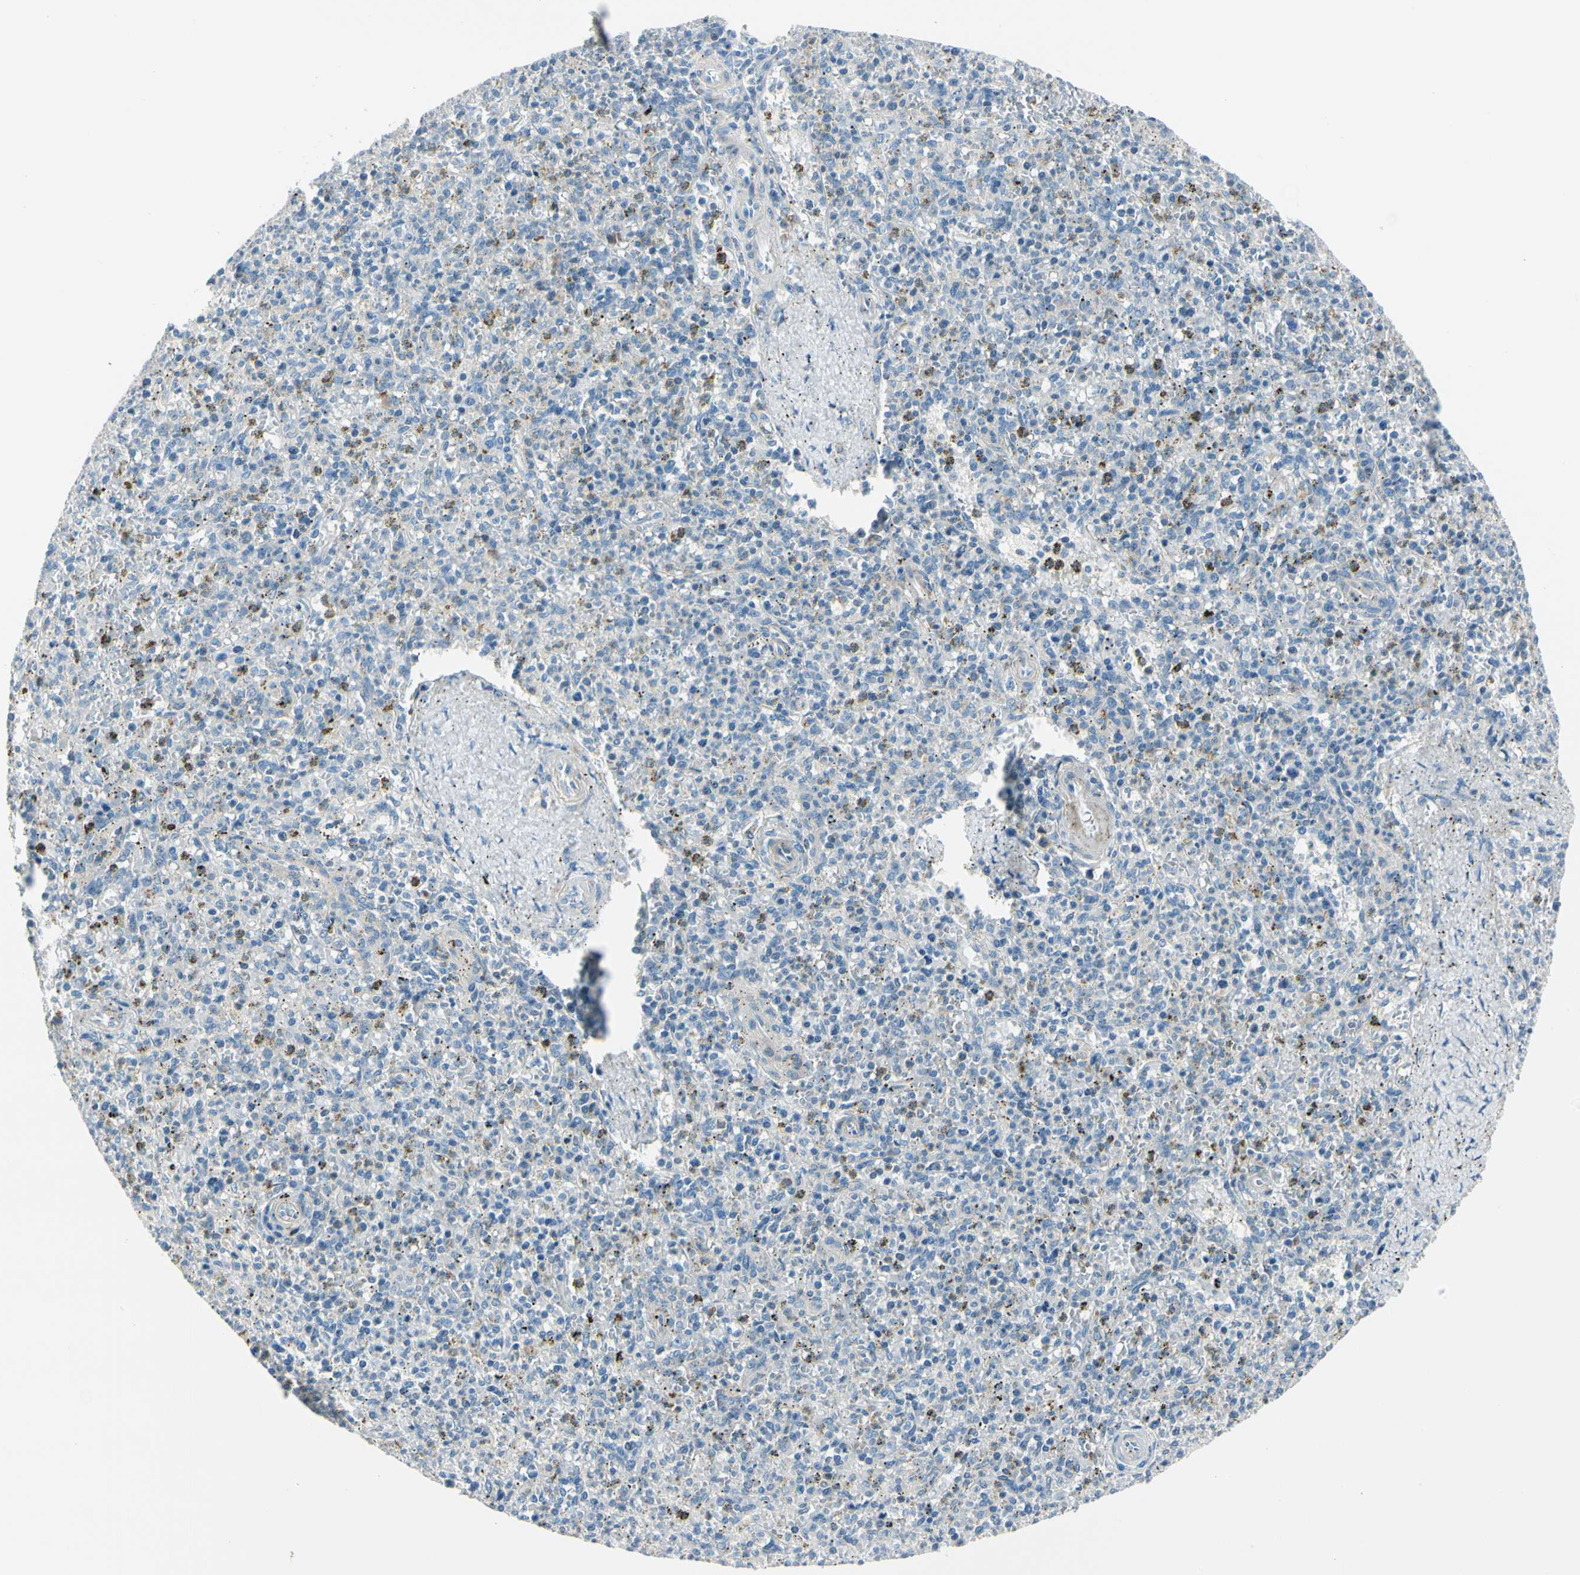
{"staining": {"intensity": "negative", "quantity": "none", "location": "none"}, "tissue": "spleen", "cell_type": "Cells in red pulp", "image_type": "normal", "snomed": [{"axis": "morphology", "description": "Normal tissue, NOS"}, {"axis": "topography", "description": "Spleen"}], "caption": "High power microscopy photomicrograph of an IHC histopathology image of normal spleen, revealing no significant expression in cells in red pulp. Brightfield microscopy of immunohistochemistry (IHC) stained with DAB (brown) and hematoxylin (blue), captured at high magnification.", "gene": "DUSP12", "patient": {"sex": "male", "age": 72}}